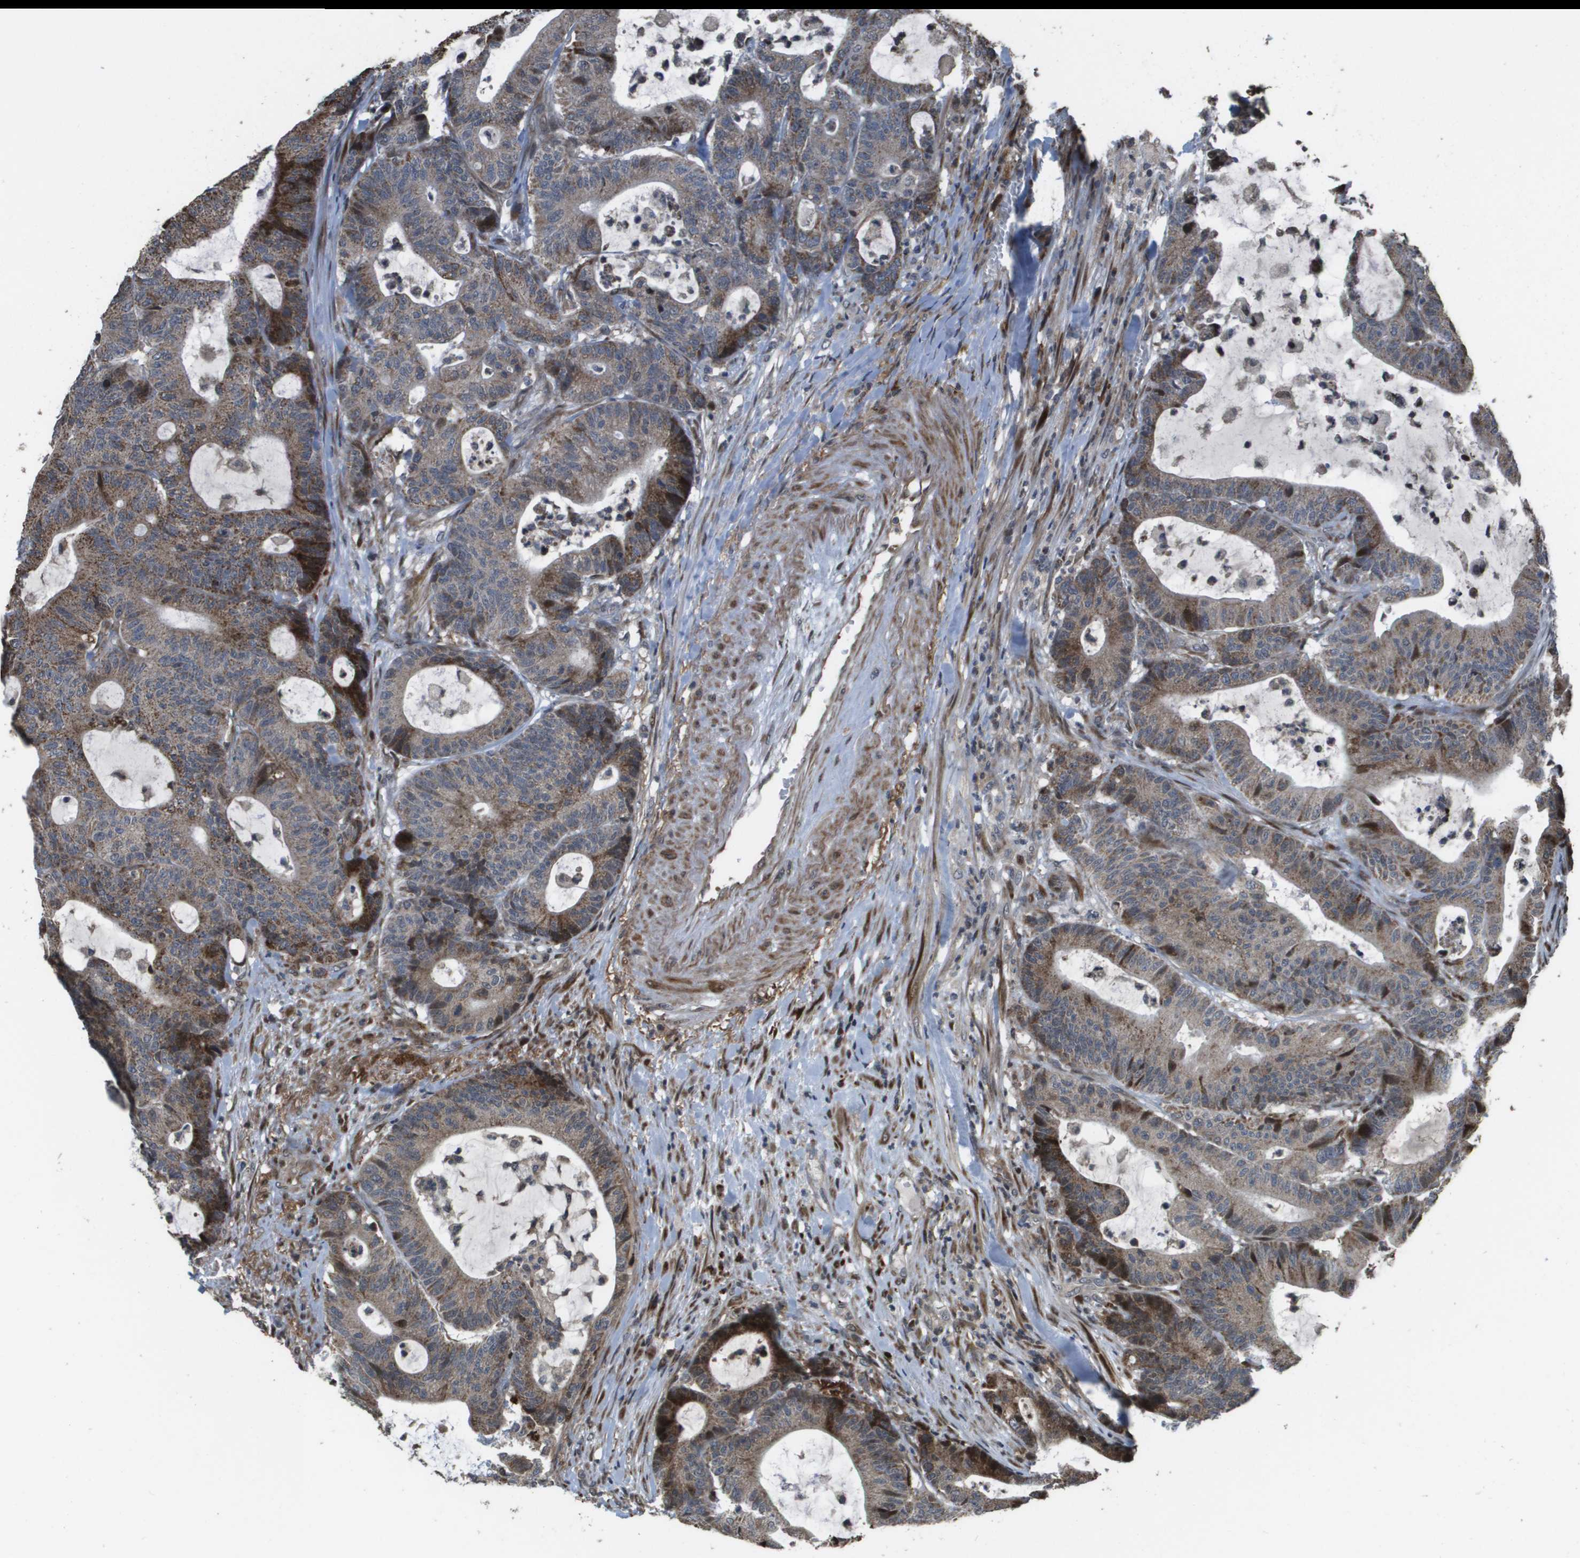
{"staining": {"intensity": "moderate", "quantity": ">75%", "location": "cytoplasmic/membranous"}, "tissue": "colorectal cancer", "cell_type": "Tumor cells", "image_type": "cancer", "snomed": [{"axis": "morphology", "description": "Adenocarcinoma, NOS"}, {"axis": "topography", "description": "Colon"}], "caption": "Colorectal cancer (adenocarcinoma) stained for a protein shows moderate cytoplasmic/membranous positivity in tumor cells.", "gene": "AXIN2", "patient": {"sex": "female", "age": 84}}